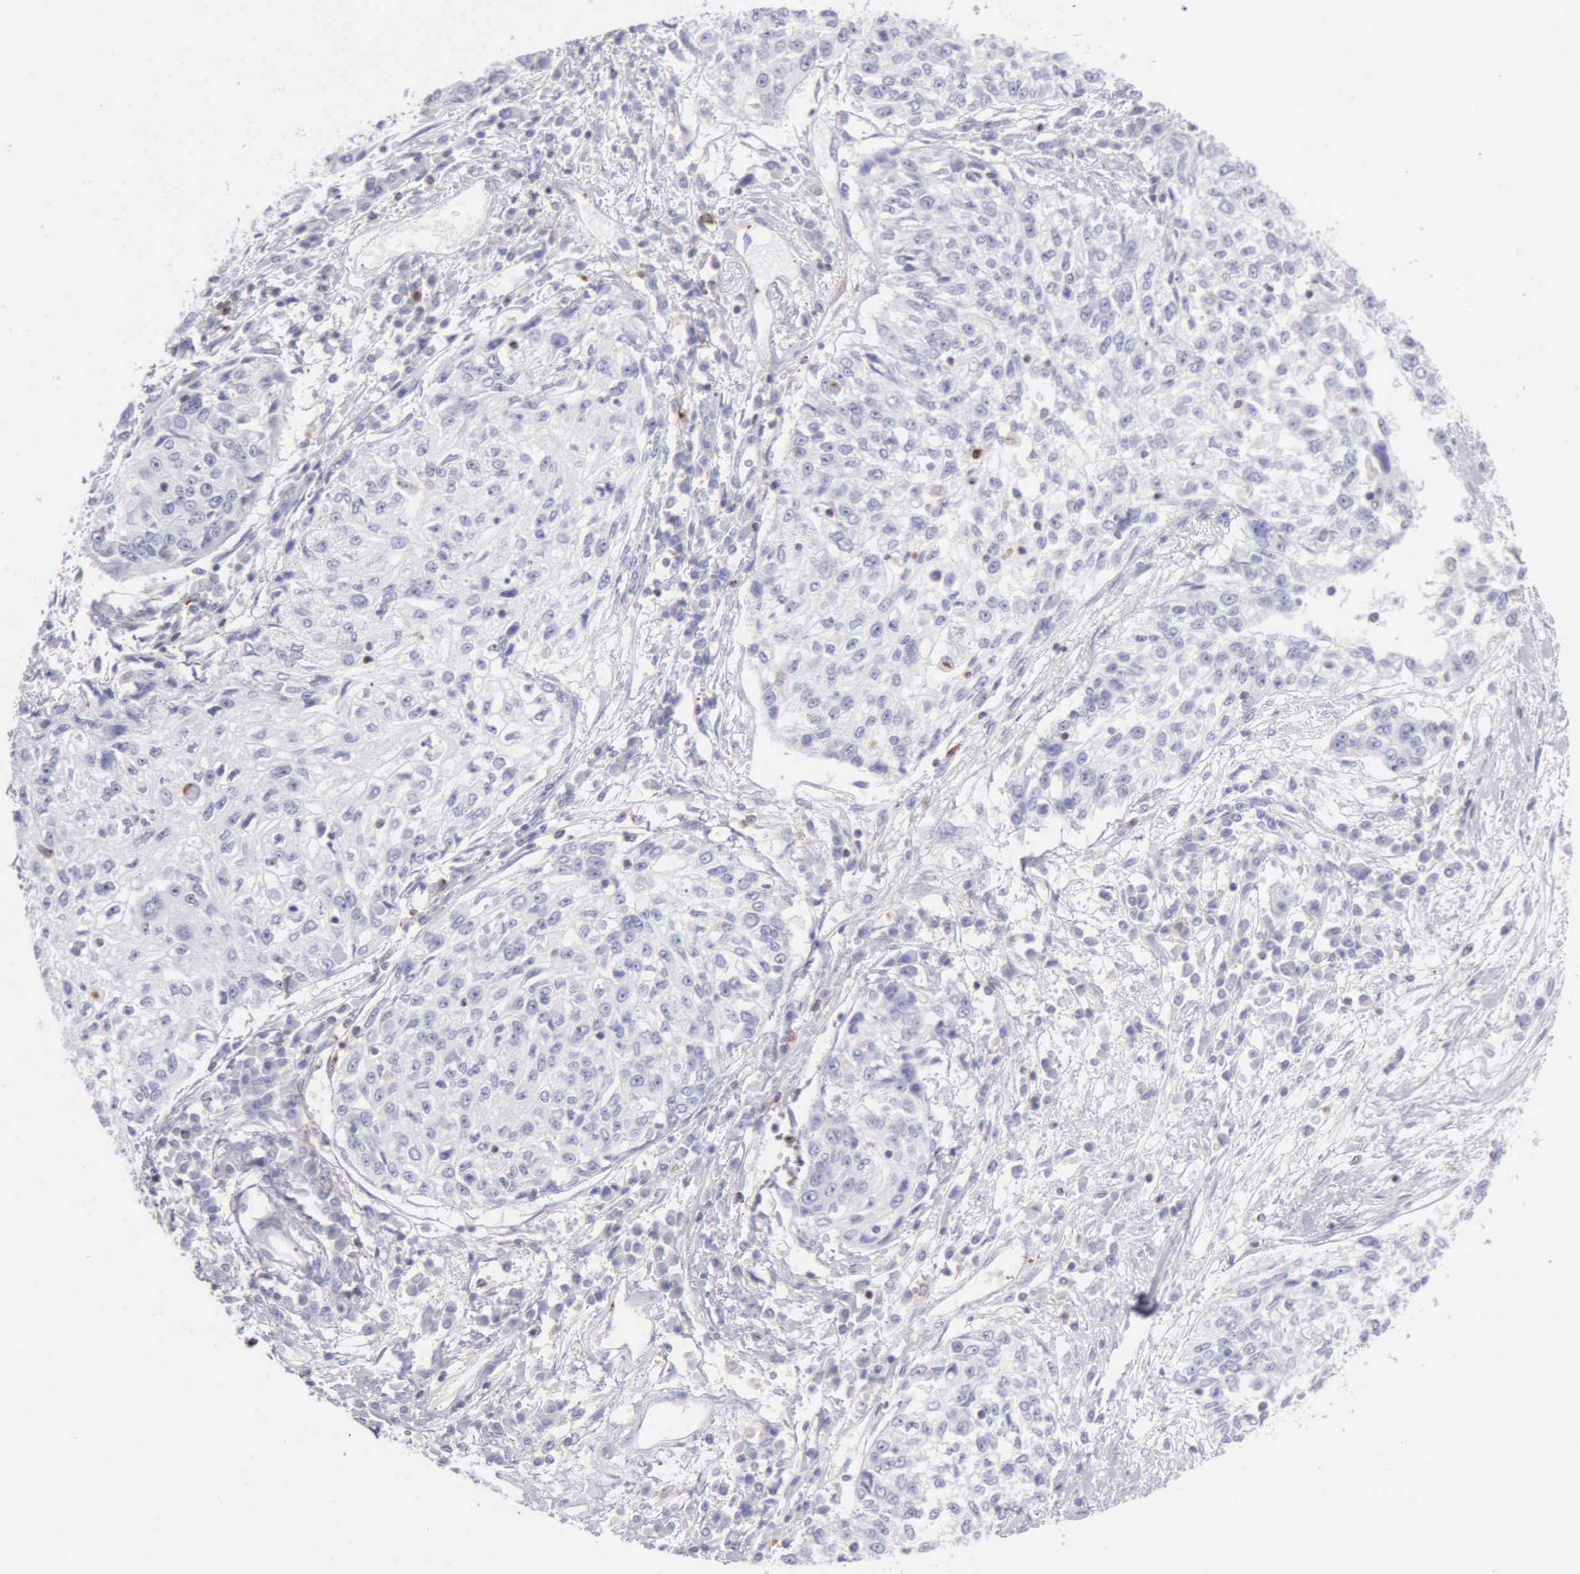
{"staining": {"intensity": "negative", "quantity": "none", "location": "none"}, "tissue": "cervical cancer", "cell_type": "Tumor cells", "image_type": "cancer", "snomed": [{"axis": "morphology", "description": "Squamous cell carcinoma, NOS"}, {"axis": "topography", "description": "Cervix"}], "caption": "Immunohistochemical staining of human squamous cell carcinoma (cervical) shows no significant staining in tumor cells.", "gene": "SRGN", "patient": {"sex": "female", "age": 57}}